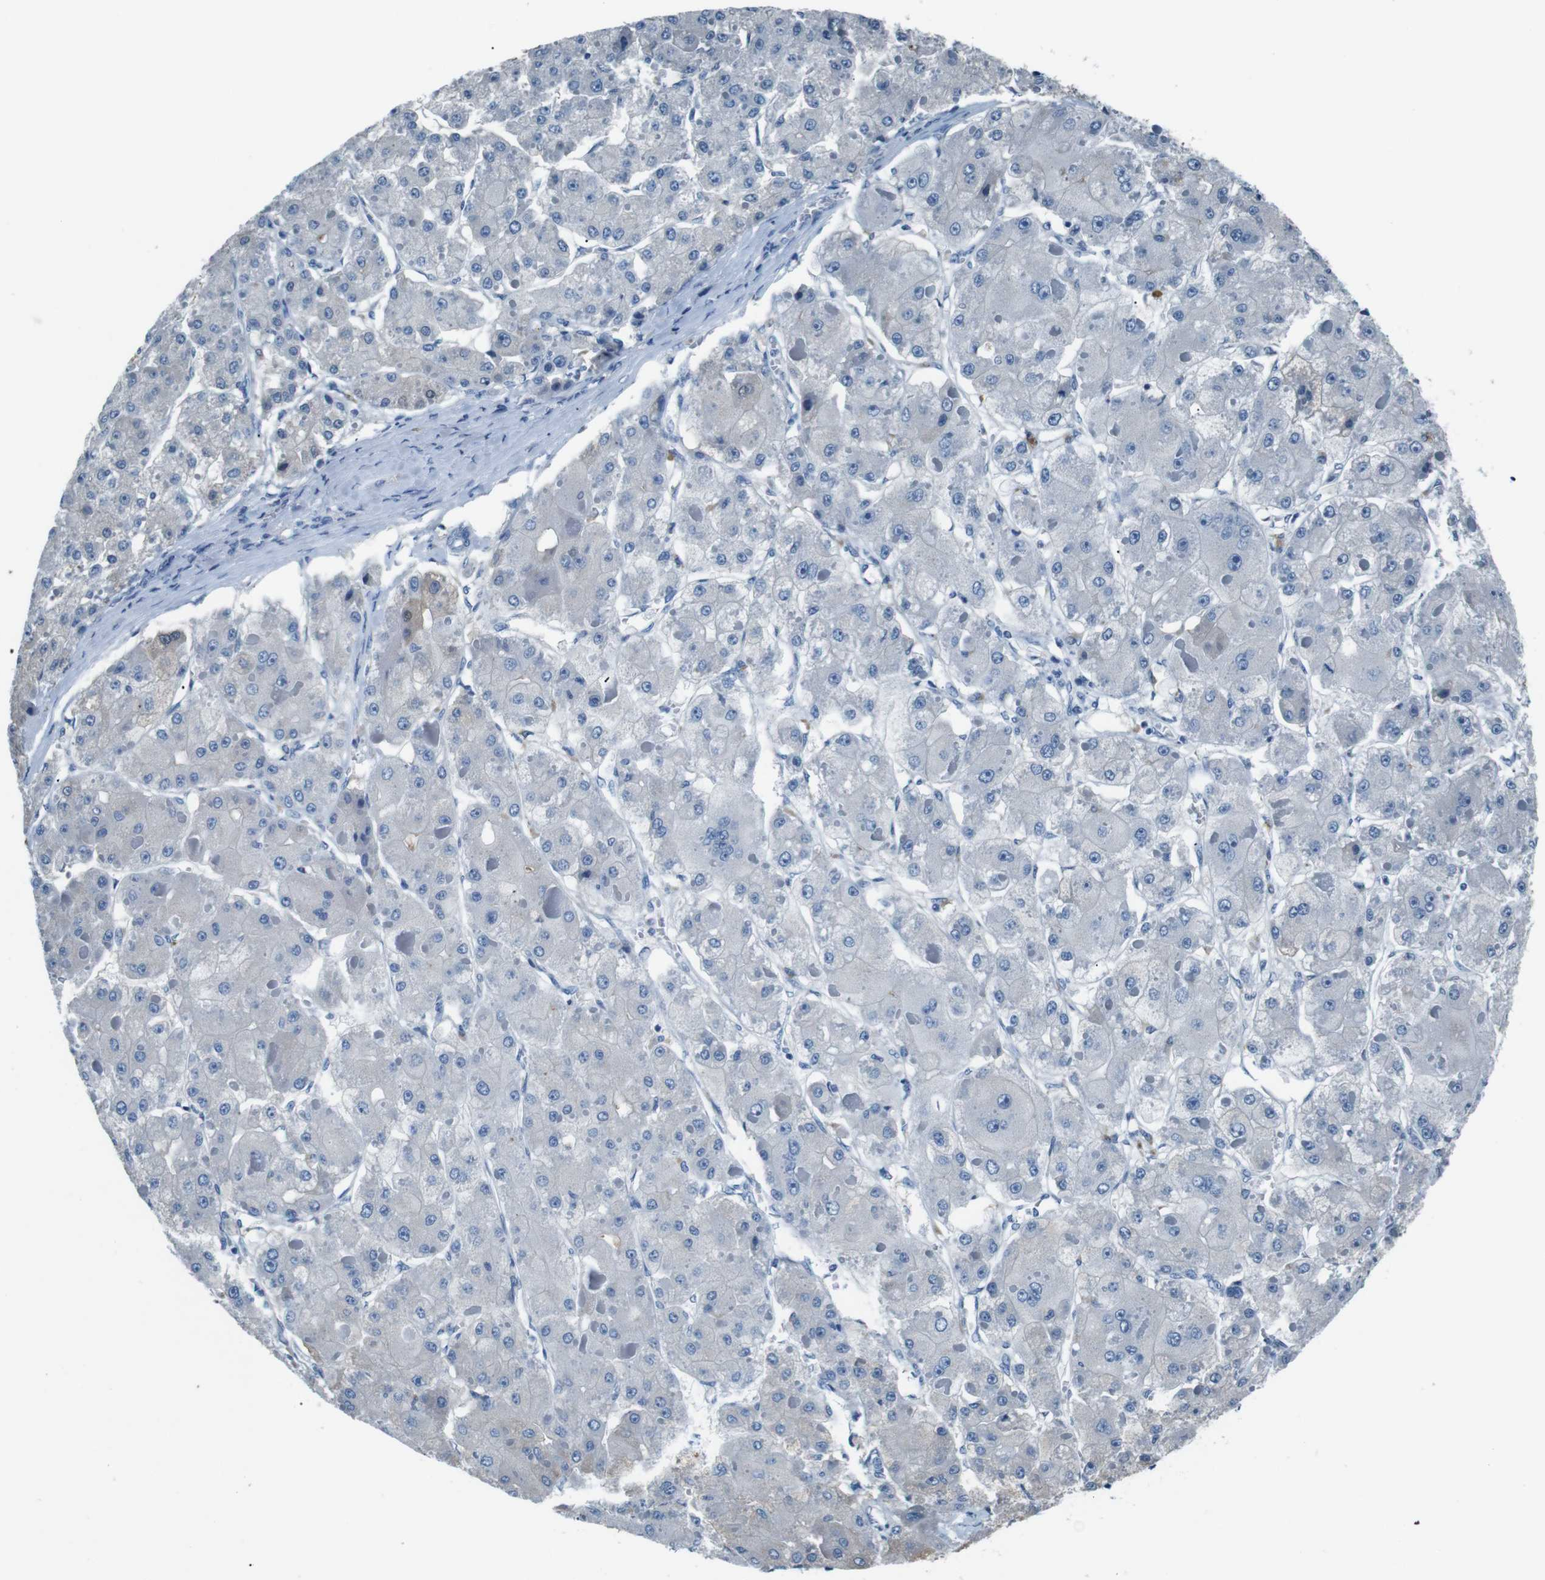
{"staining": {"intensity": "negative", "quantity": "none", "location": "none"}, "tissue": "liver cancer", "cell_type": "Tumor cells", "image_type": "cancer", "snomed": [{"axis": "morphology", "description": "Carcinoma, Hepatocellular, NOS"}, {"axis": "topography", "description": "Liver"}], "caption": "DAB immunohistochemical staining of liver cancer demonstrates no significant expression in tumor cells.", "gene": "LEP", "patient": {"sex": "female", "age": 73}}